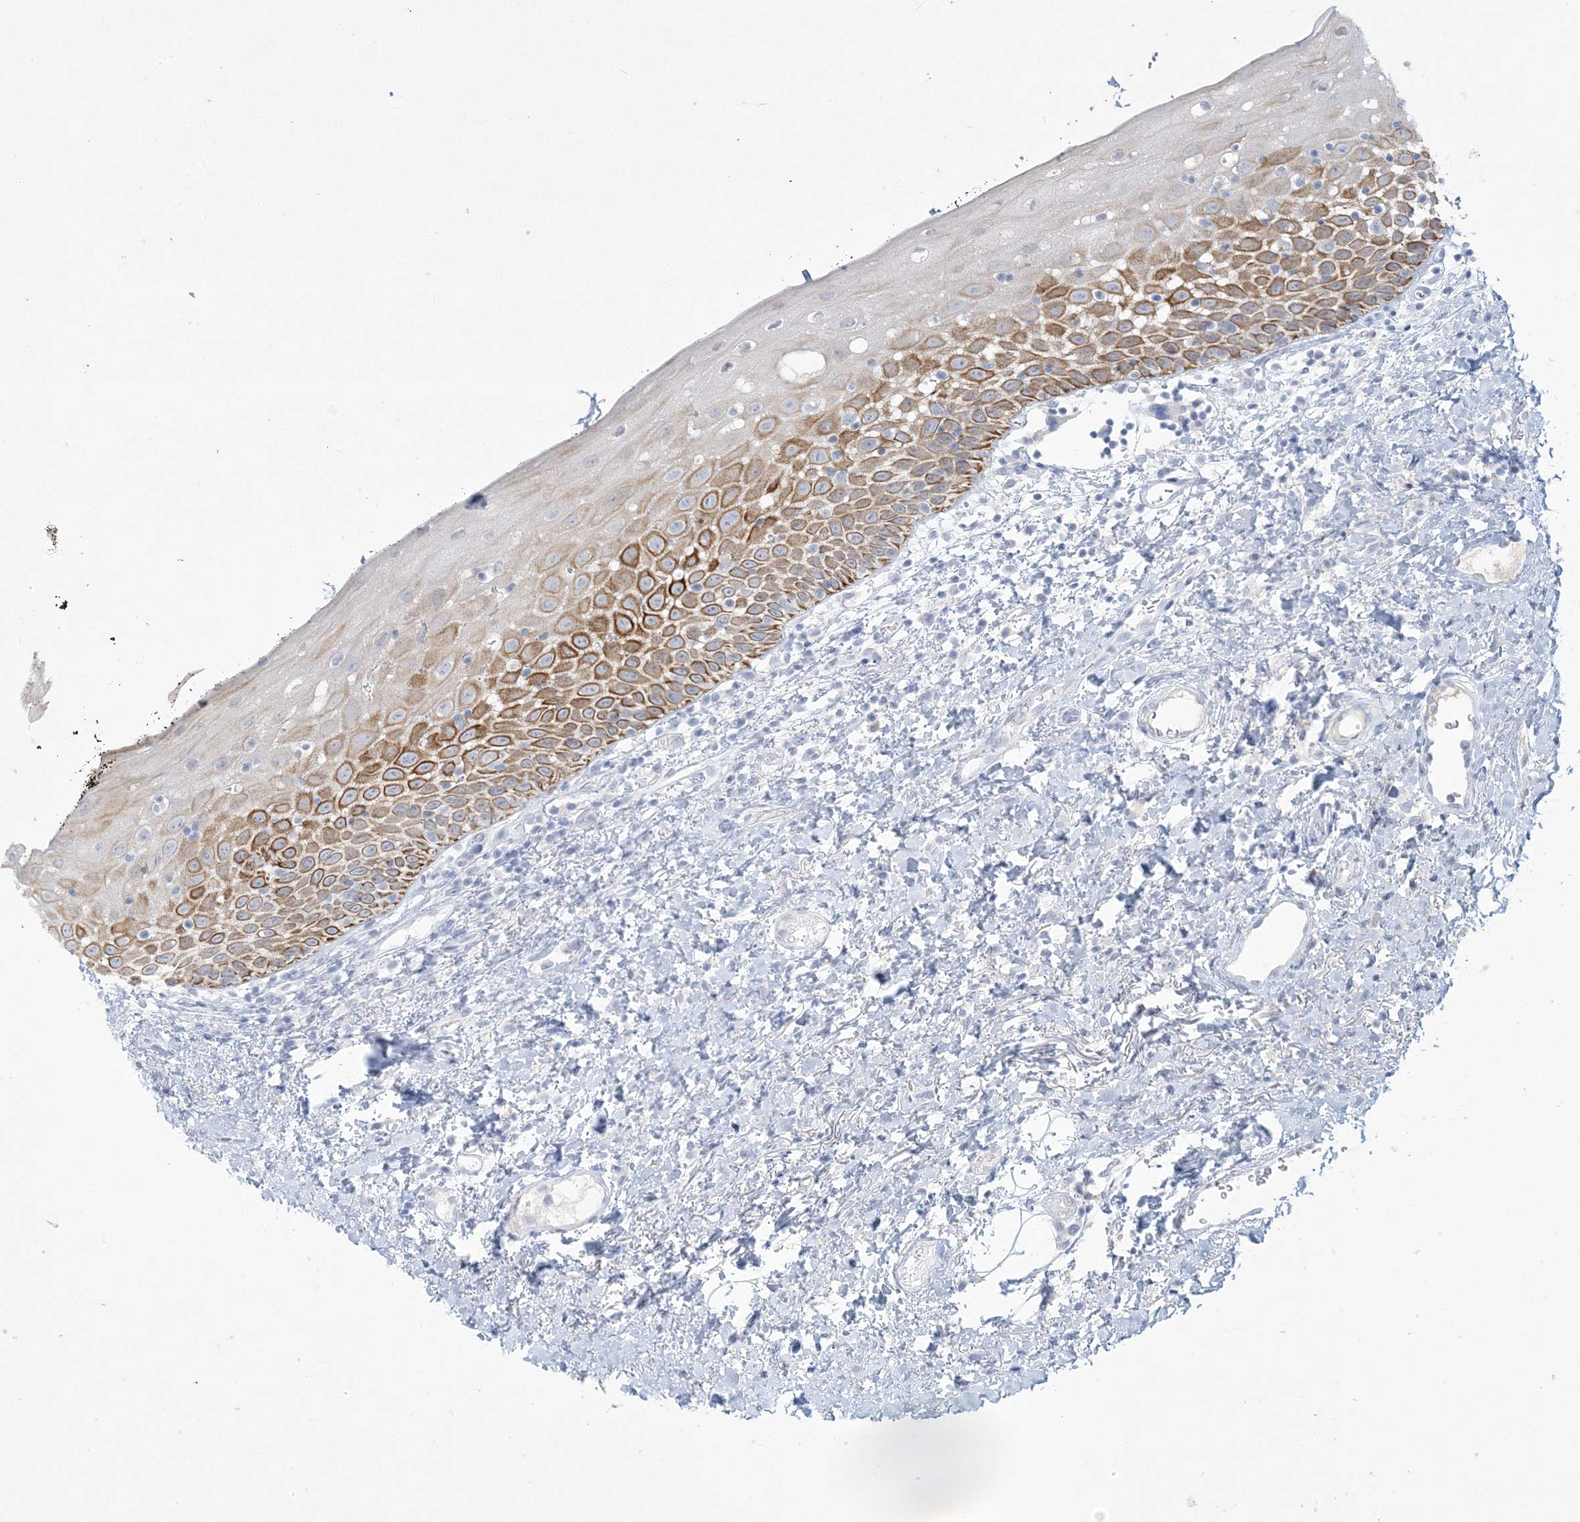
{"staining": {"intensity": "moderate", "quantity": "25%-75%", "location": "cytoplasmic/membranous"}, "tissue": "oral mucosa", "cell_type": "Squamous epithelial cells", "image_type": "normal", "snomed": [{"axis": "morphology", "description": "Normal tissue, NOS"}, {"axis": "topography", "description": "Oral tissue"}], "caption": "Brown immunohistochemical staining in unremarkable human oral mucosa displays moderate cytoplasmic/membranous positivity in approximately 25%-75% of squamous epithelial cells.", "gene": "CCDC24", "patient": {"sex": "male", "age": 74}}